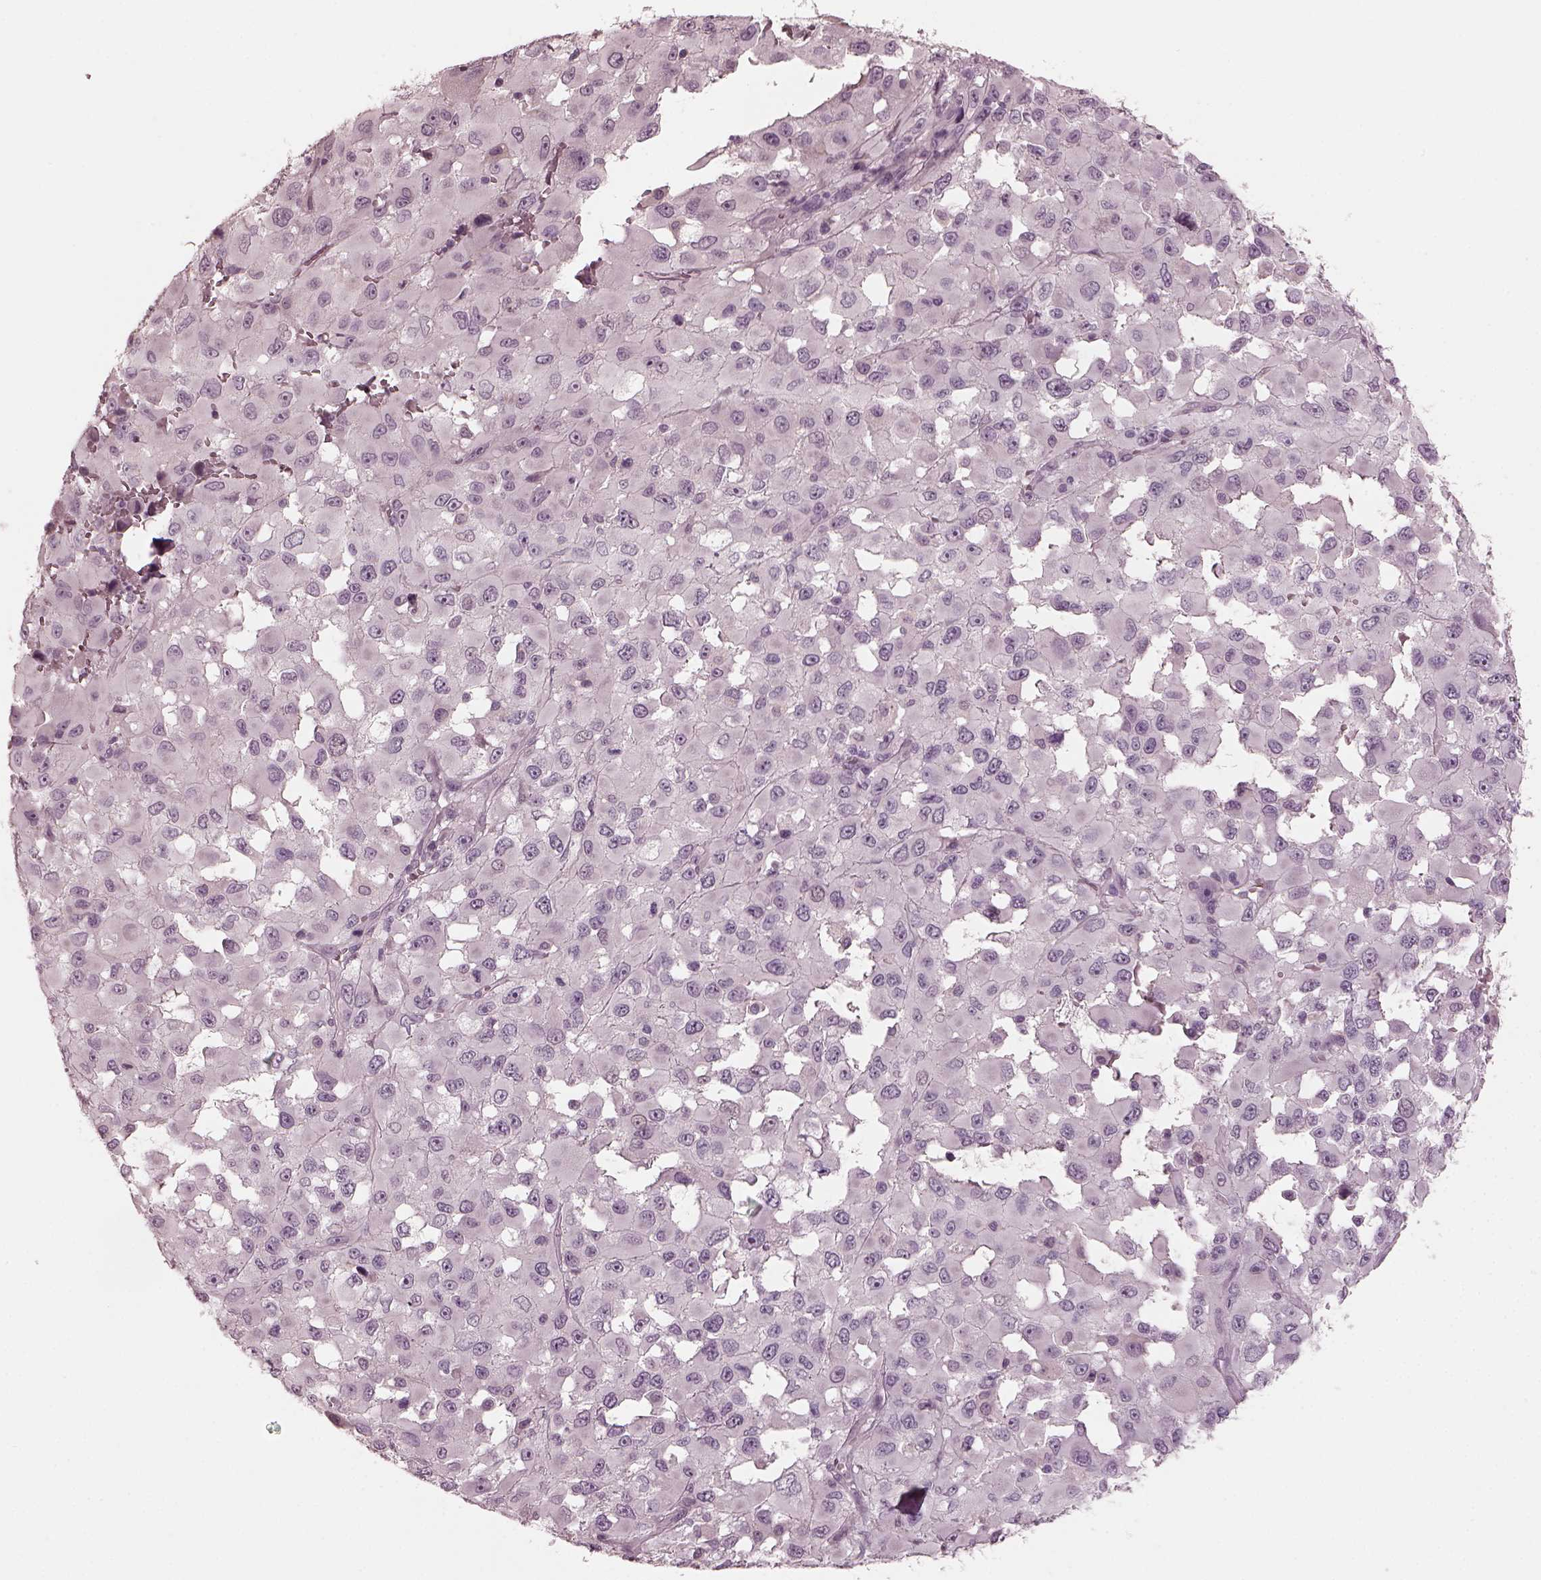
{"staining": {"intensity": "negative", "quantity": "none", "location": "none"}, "tissue": "melanoma", "cell_type": "Tumor cells", "image_type": "cancer", "snomed": [{"axis": "morphology", "description": "Malignant melanoma, Metastatic site"}, {"axis": "topography", "description": "Lymph node"}], "caption": "Micrograph shows no significant protein expression in tumor cells of melanoma.", "gene": "RCVRN", "patient": {"sex": "male", "age": 50}}